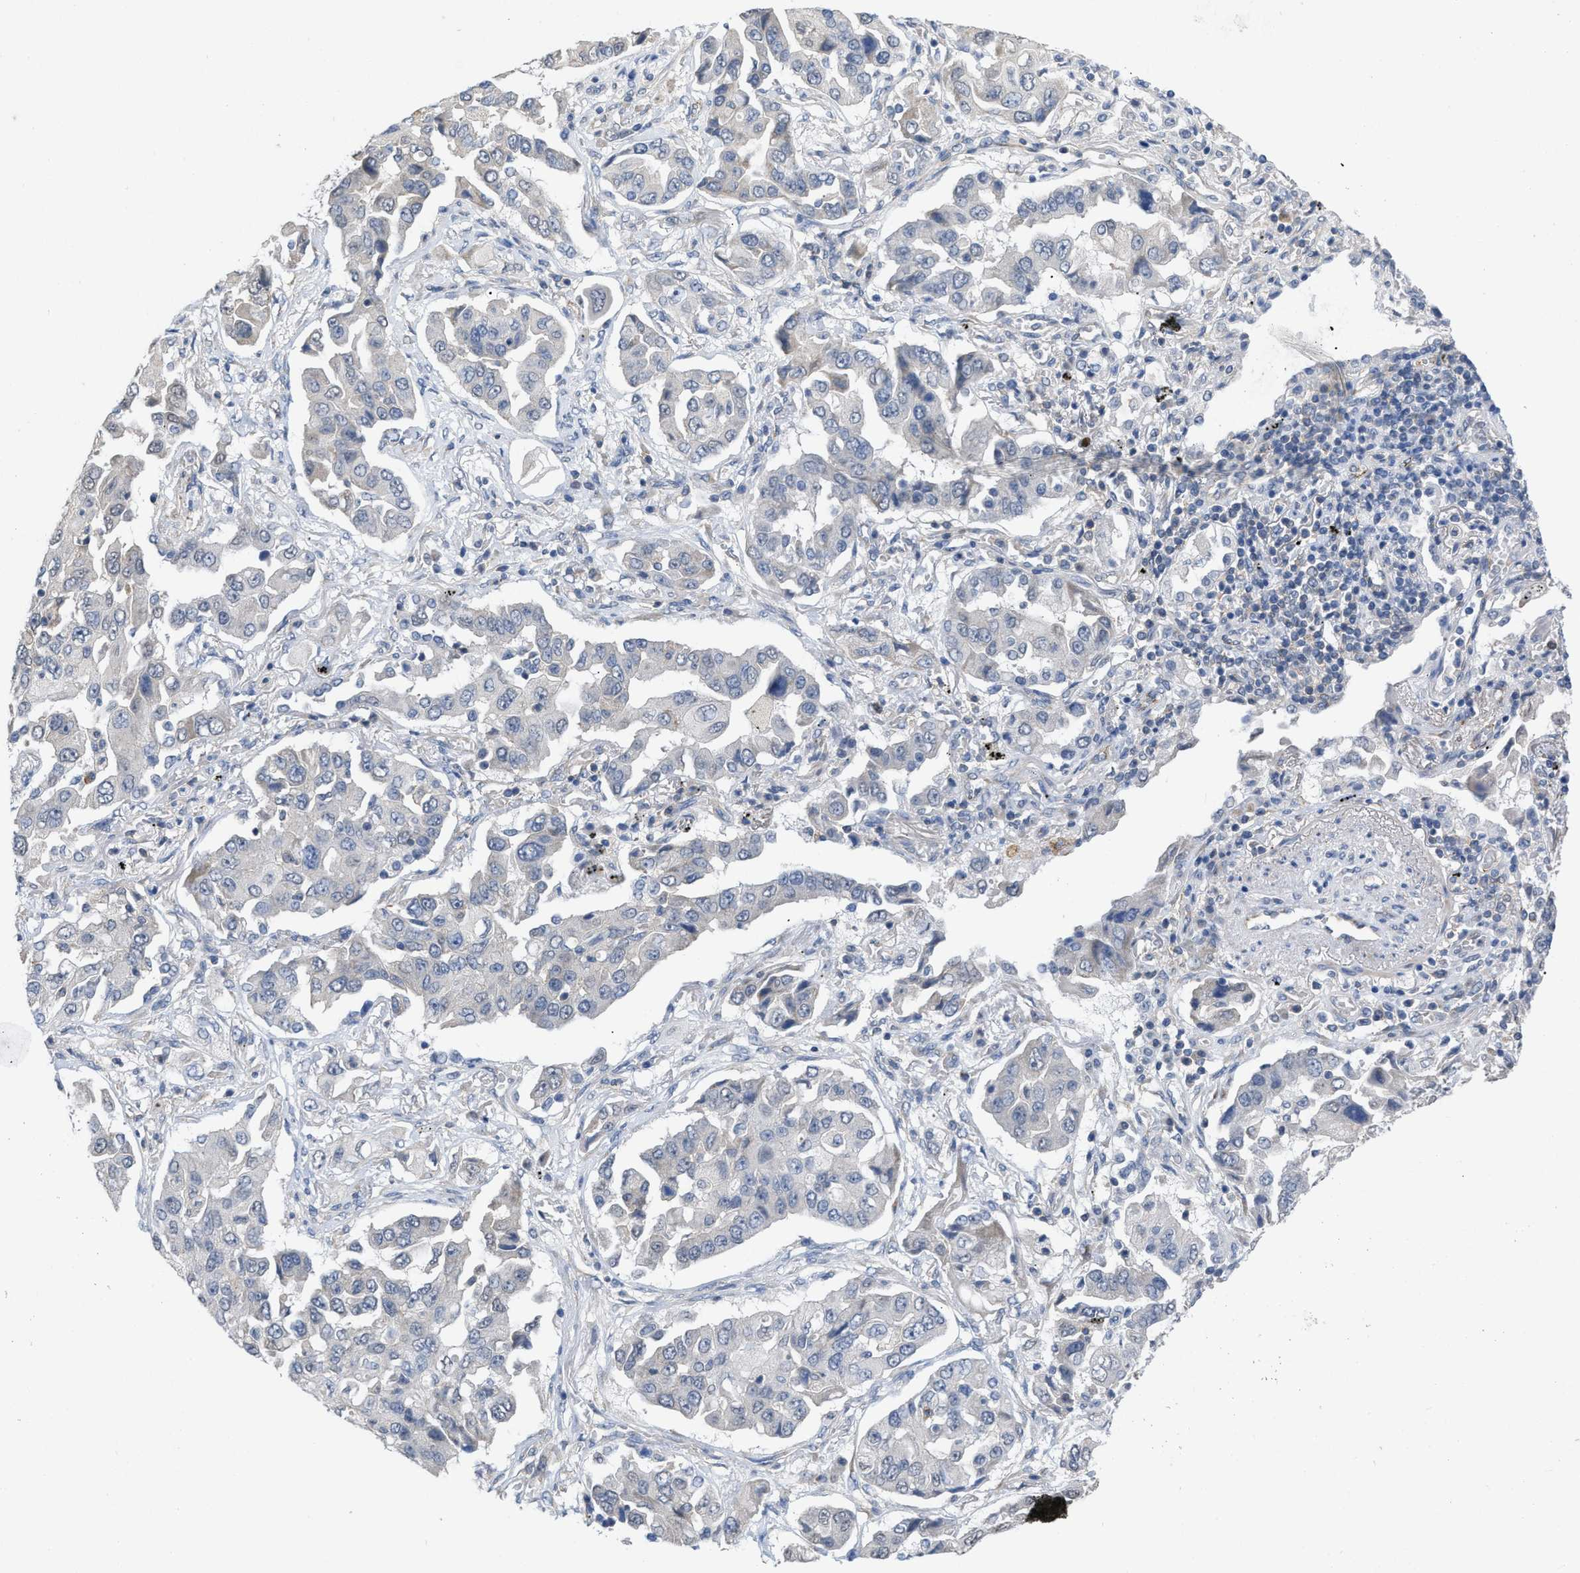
{"staining": {"intensity": "negative", "quantity": "none", "location": "none"}, "tissue": "lung cancer", "cell_type": "Tumor cells", "image_type": "cancer", "snomed": [{"axis": "morphology", "description": "Adenocarcinoma, NOS"}, {"axis": "topography", "description": "Lung"}], "caption": "High magnification brightfield microscopy of lung adenocarcinoma stained with DAB (brown) and counterstained with hematoxylin (blue): tumor cells show no significant positivity.", "gene": "TMEM131", "patient": {"sex": "female", "age": 65}}